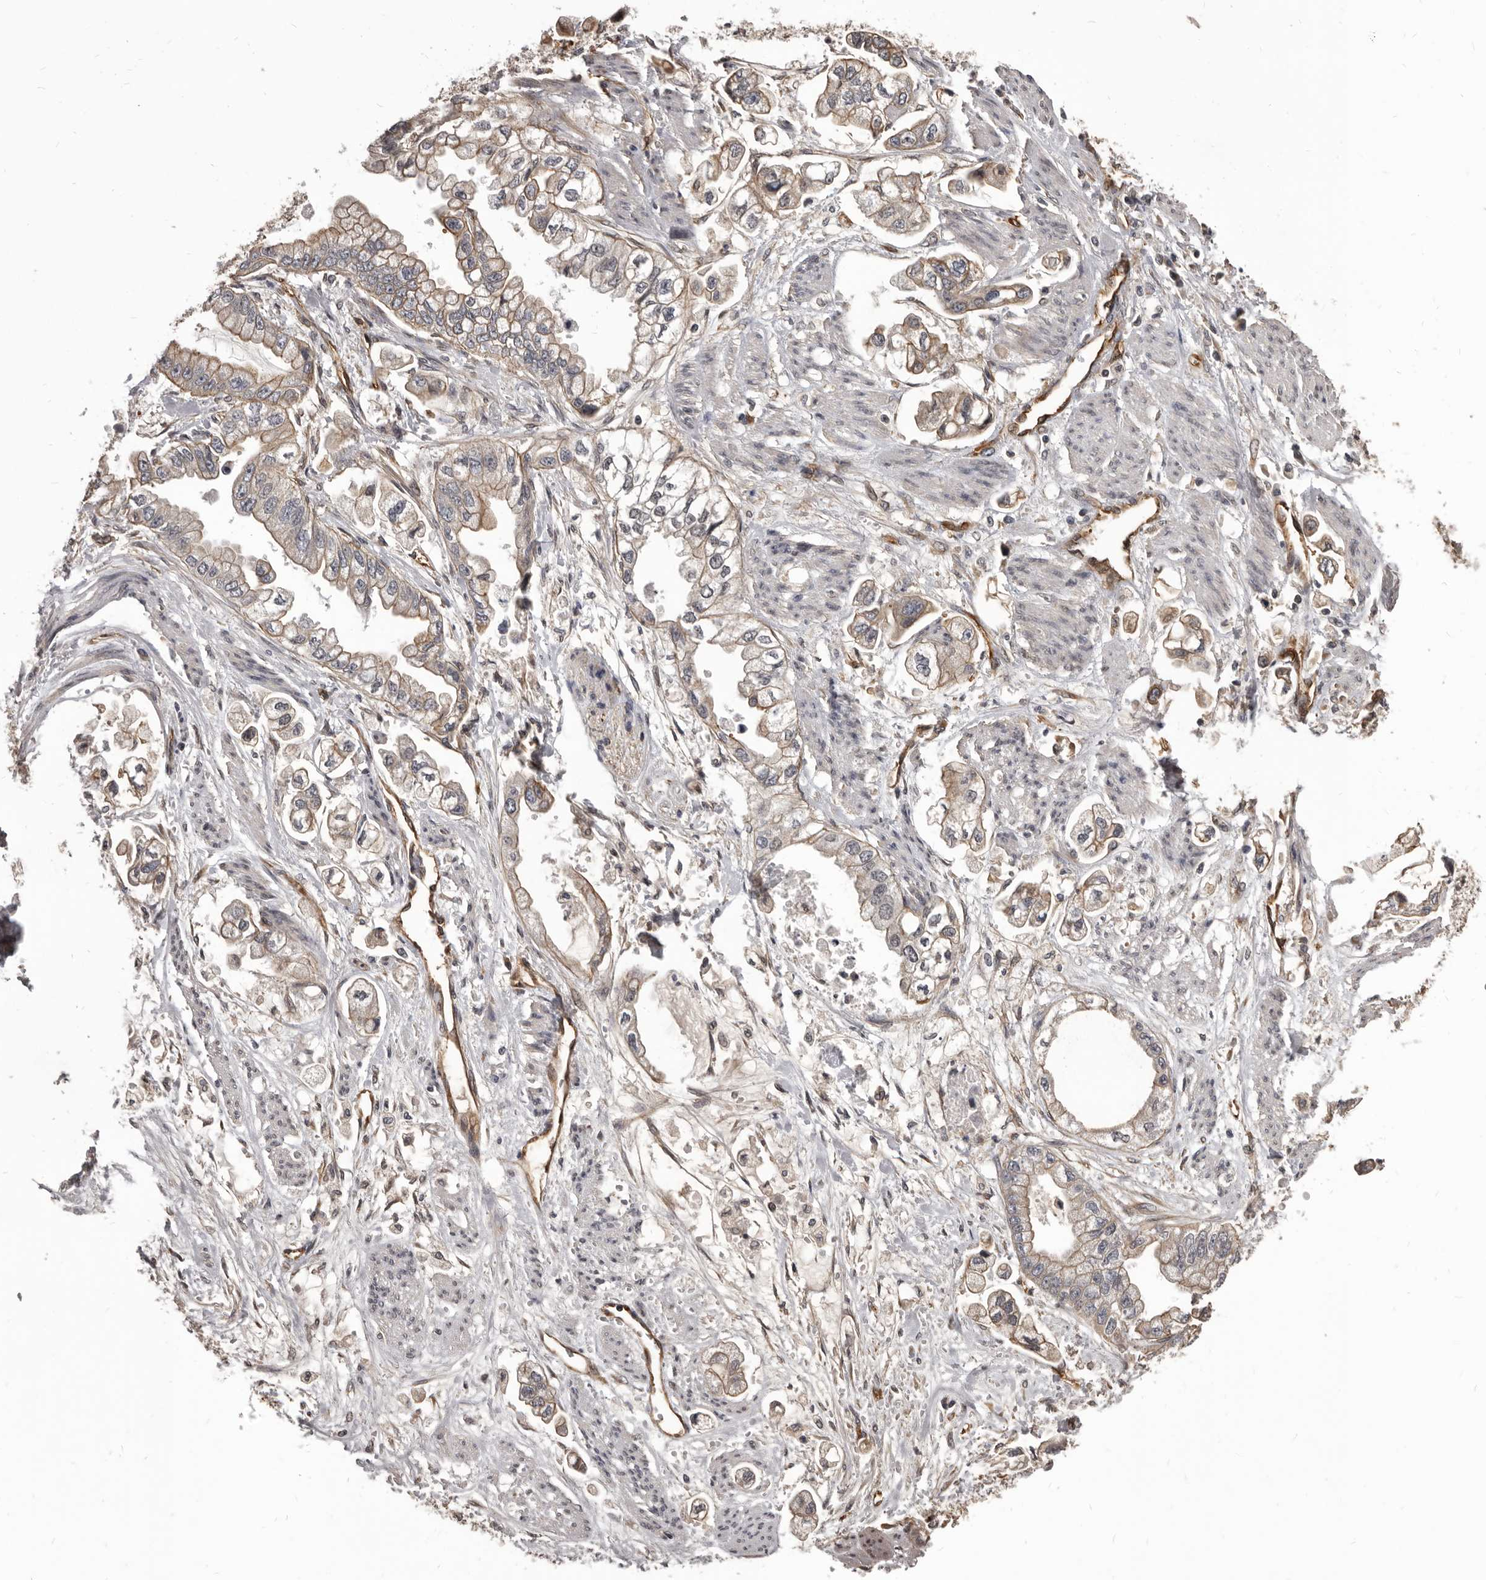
{"staining": {"intensity": "moderate", "quantity": ">75%", "location": "cytoplasmic/membranous"}, "tissue": "stomach cancer", "cell_type": "Tumor cells", "image_type": "cancer", "snomed": [{"axis": "morphology", "description": "Adenocarcinoma, NOS"}, {"axis": "topography", "description": "Stomach"}], "caption": "Human stomach adenocarcinoma stained with a brown dye reveals moderate cytoplasmic/membranous positive positivity in about >75% of tumor cells.", "gene": "ADAMTS20", "patient": {"sex": "male", "age": 62}}